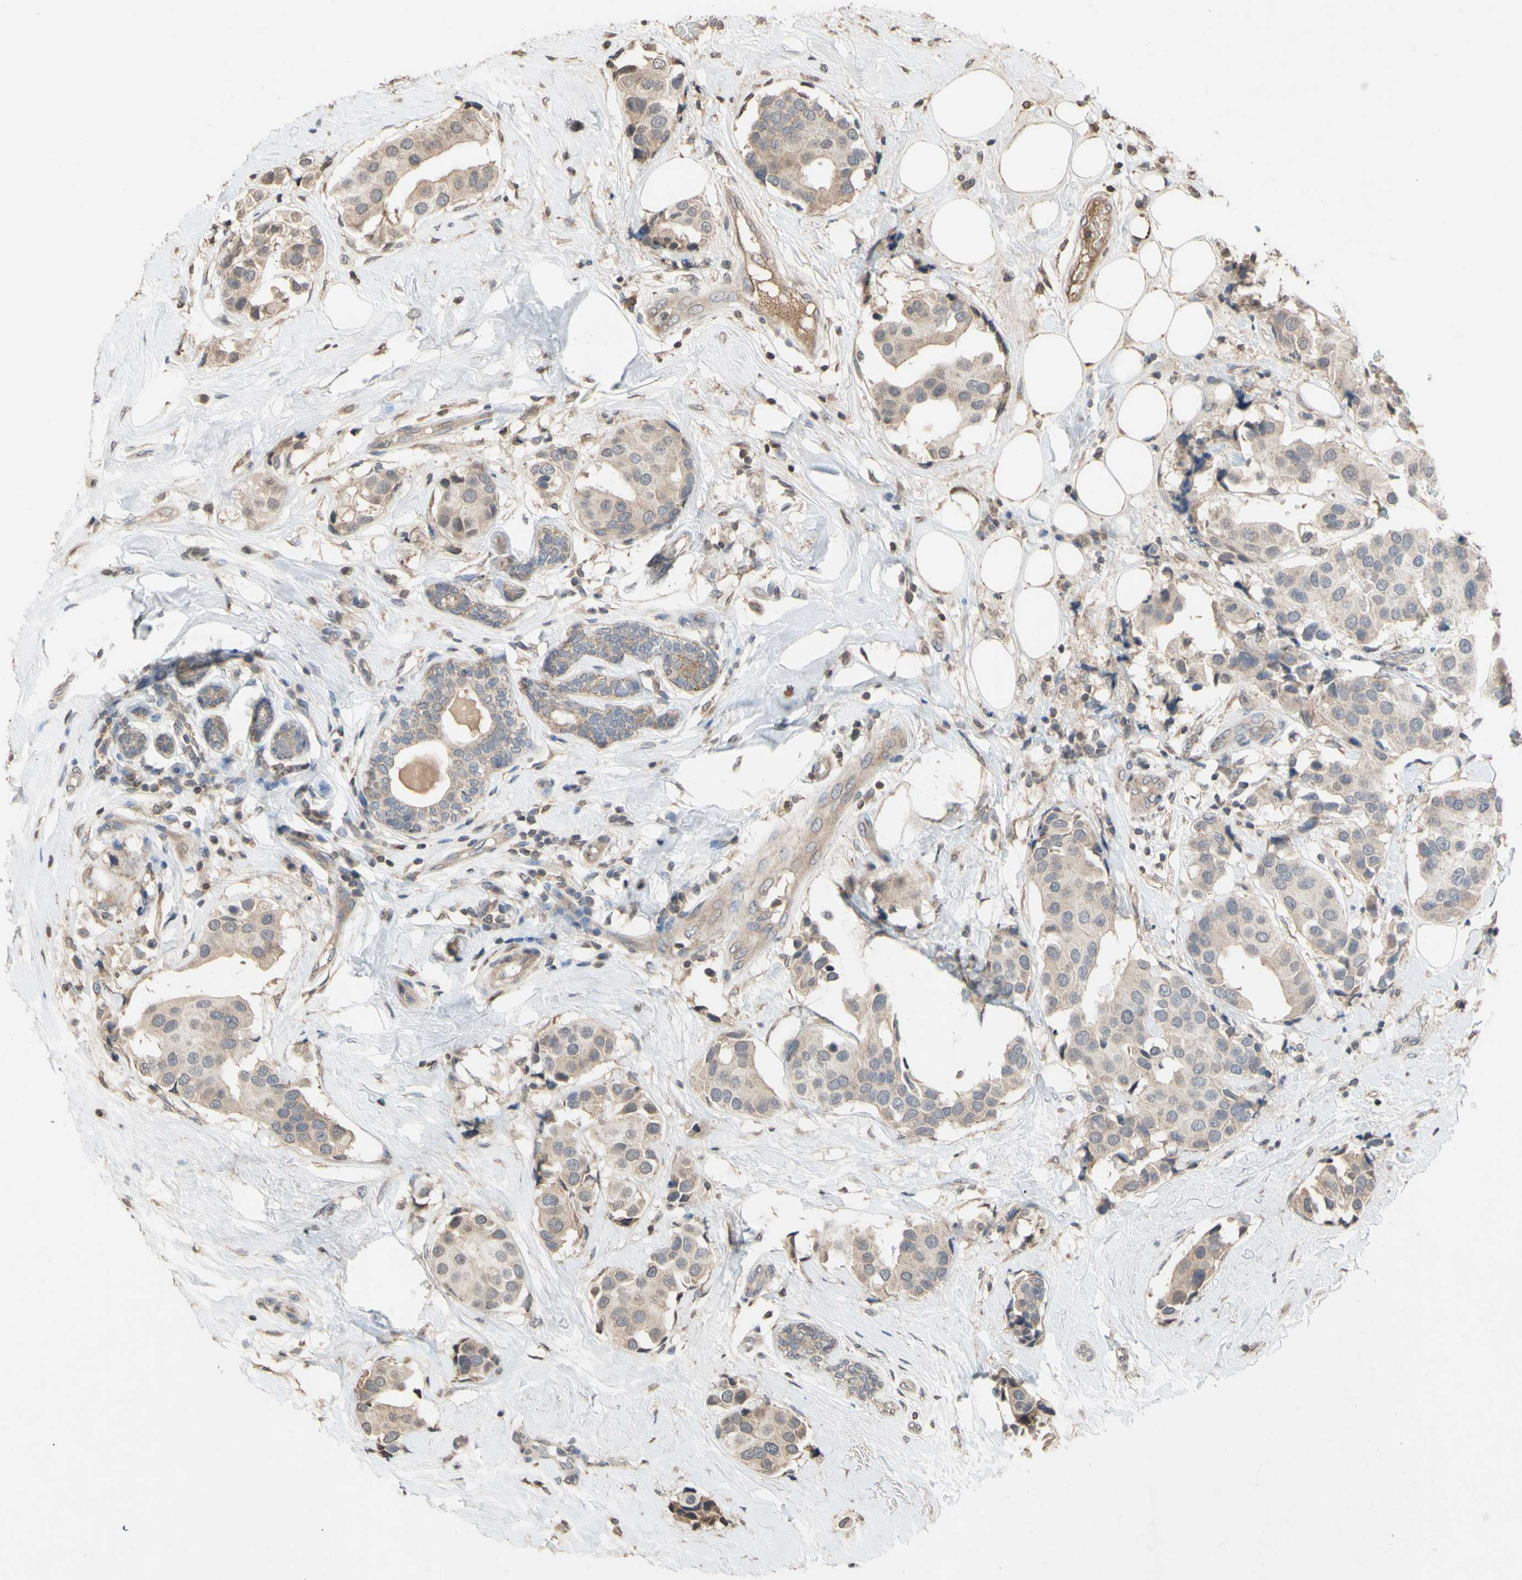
{"staining": {"intensity": "weak", "quantity": ">75%", "location": "cytoplasmic/membranous"}, "tissue": "breast cancer", "cell_type": "Tumor cells", "image_type": "cancer", "snomed": [{"axis": "morphology", "description": "Normal tissue, NOS"}, {"axis": "morphology", "description": "Duct carcinoma"}, {"axis": "topography", "description": "Breast"}], "caption": "An image of breast intraductal carcinoma stained for a protein displays weak cytoplasmic/membranous brown staining in tumor cells.", "gene": "NECTIN3", "patient": {"sex": "female", "age": 39}}